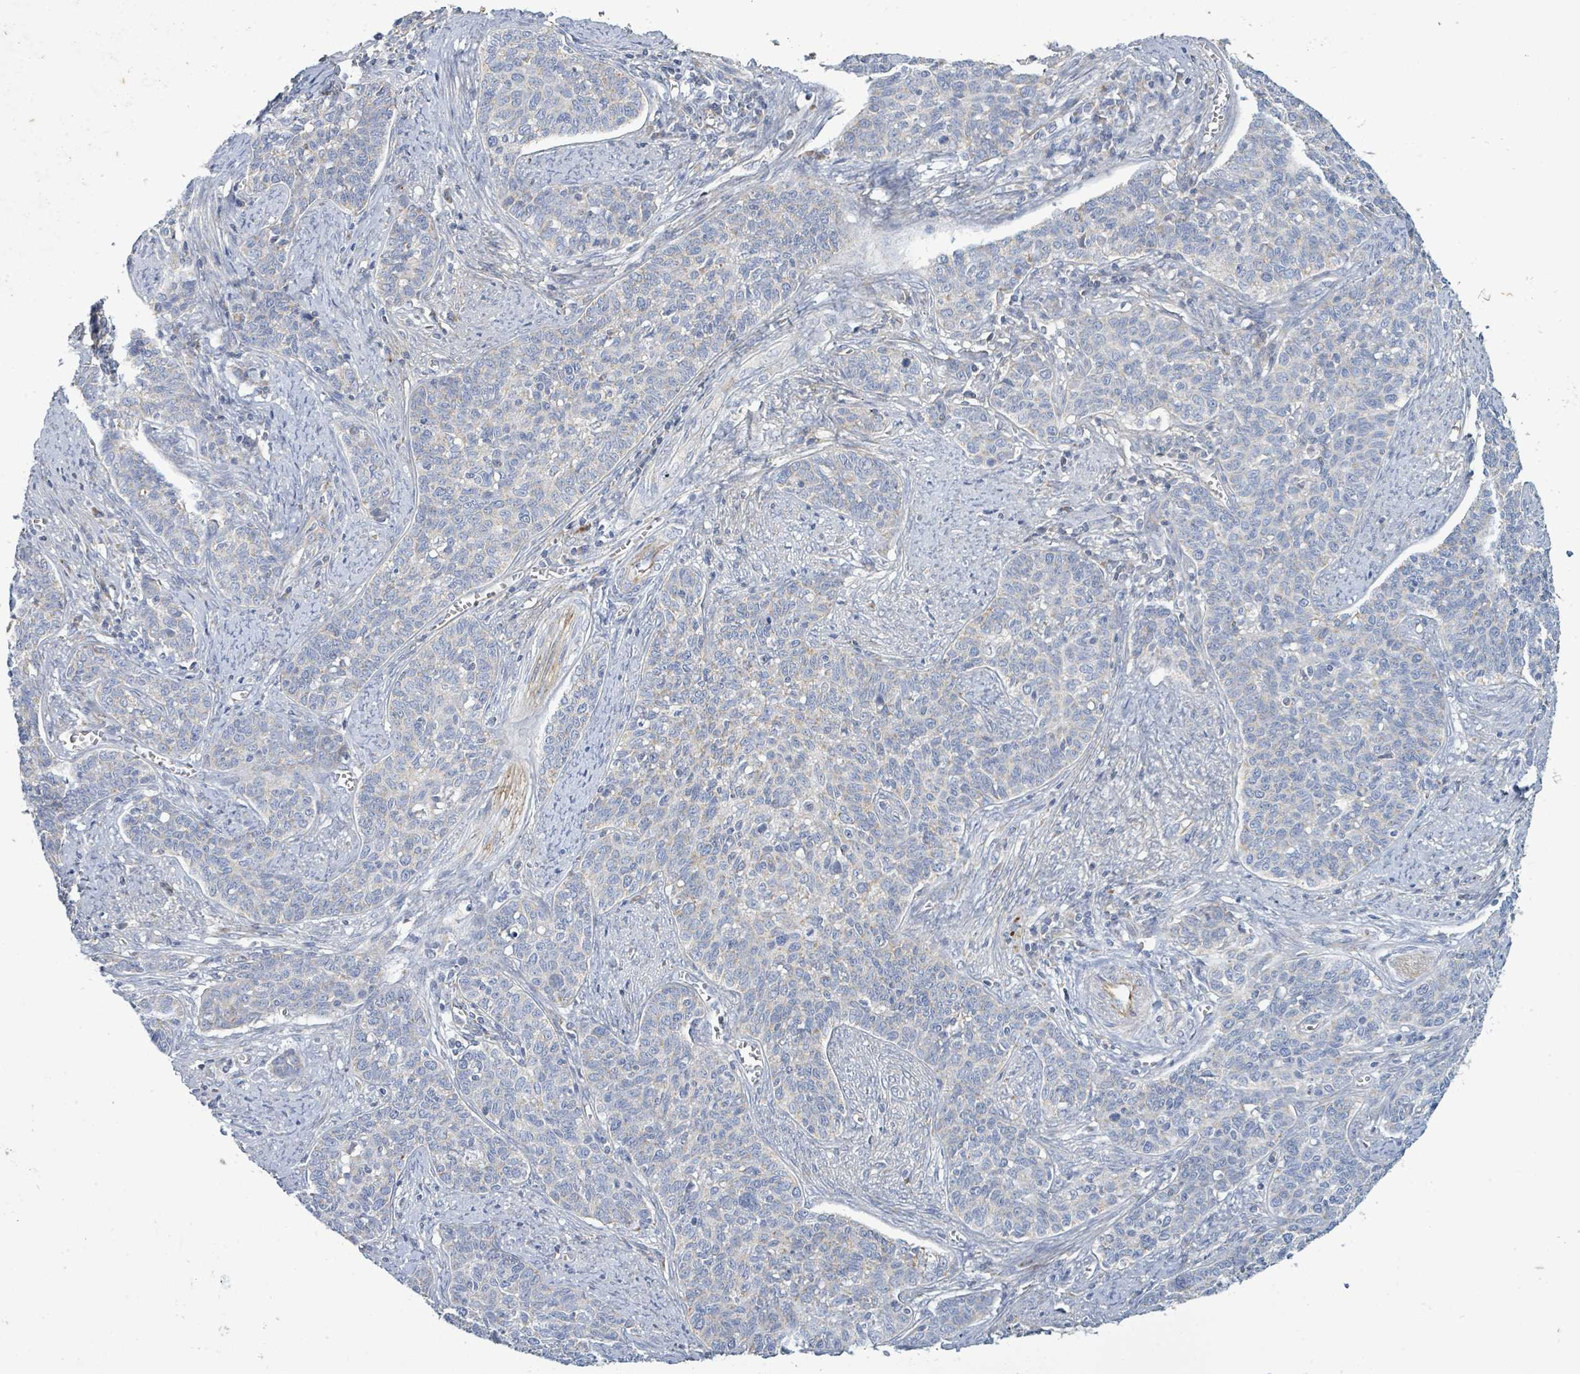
{"staining": {"intensity": "negative", "quantity": "none", "location": "none"}, "tissue": "cervical cancer", "cell_type": "Tumor cells", "image_type": "cancer", "snomed": [{"axis": "morphology", "description": "Squamous cell carcinoma, NOS"}, {"axis": "topography", "description": "Cervix"}], "caption": "Human squamous cell carcinoma (cervical) stained for a protein using IHC displays no expression in tumor cells.", "gene": "ALG12", "patient": {"sex": "female", "age": 39}}